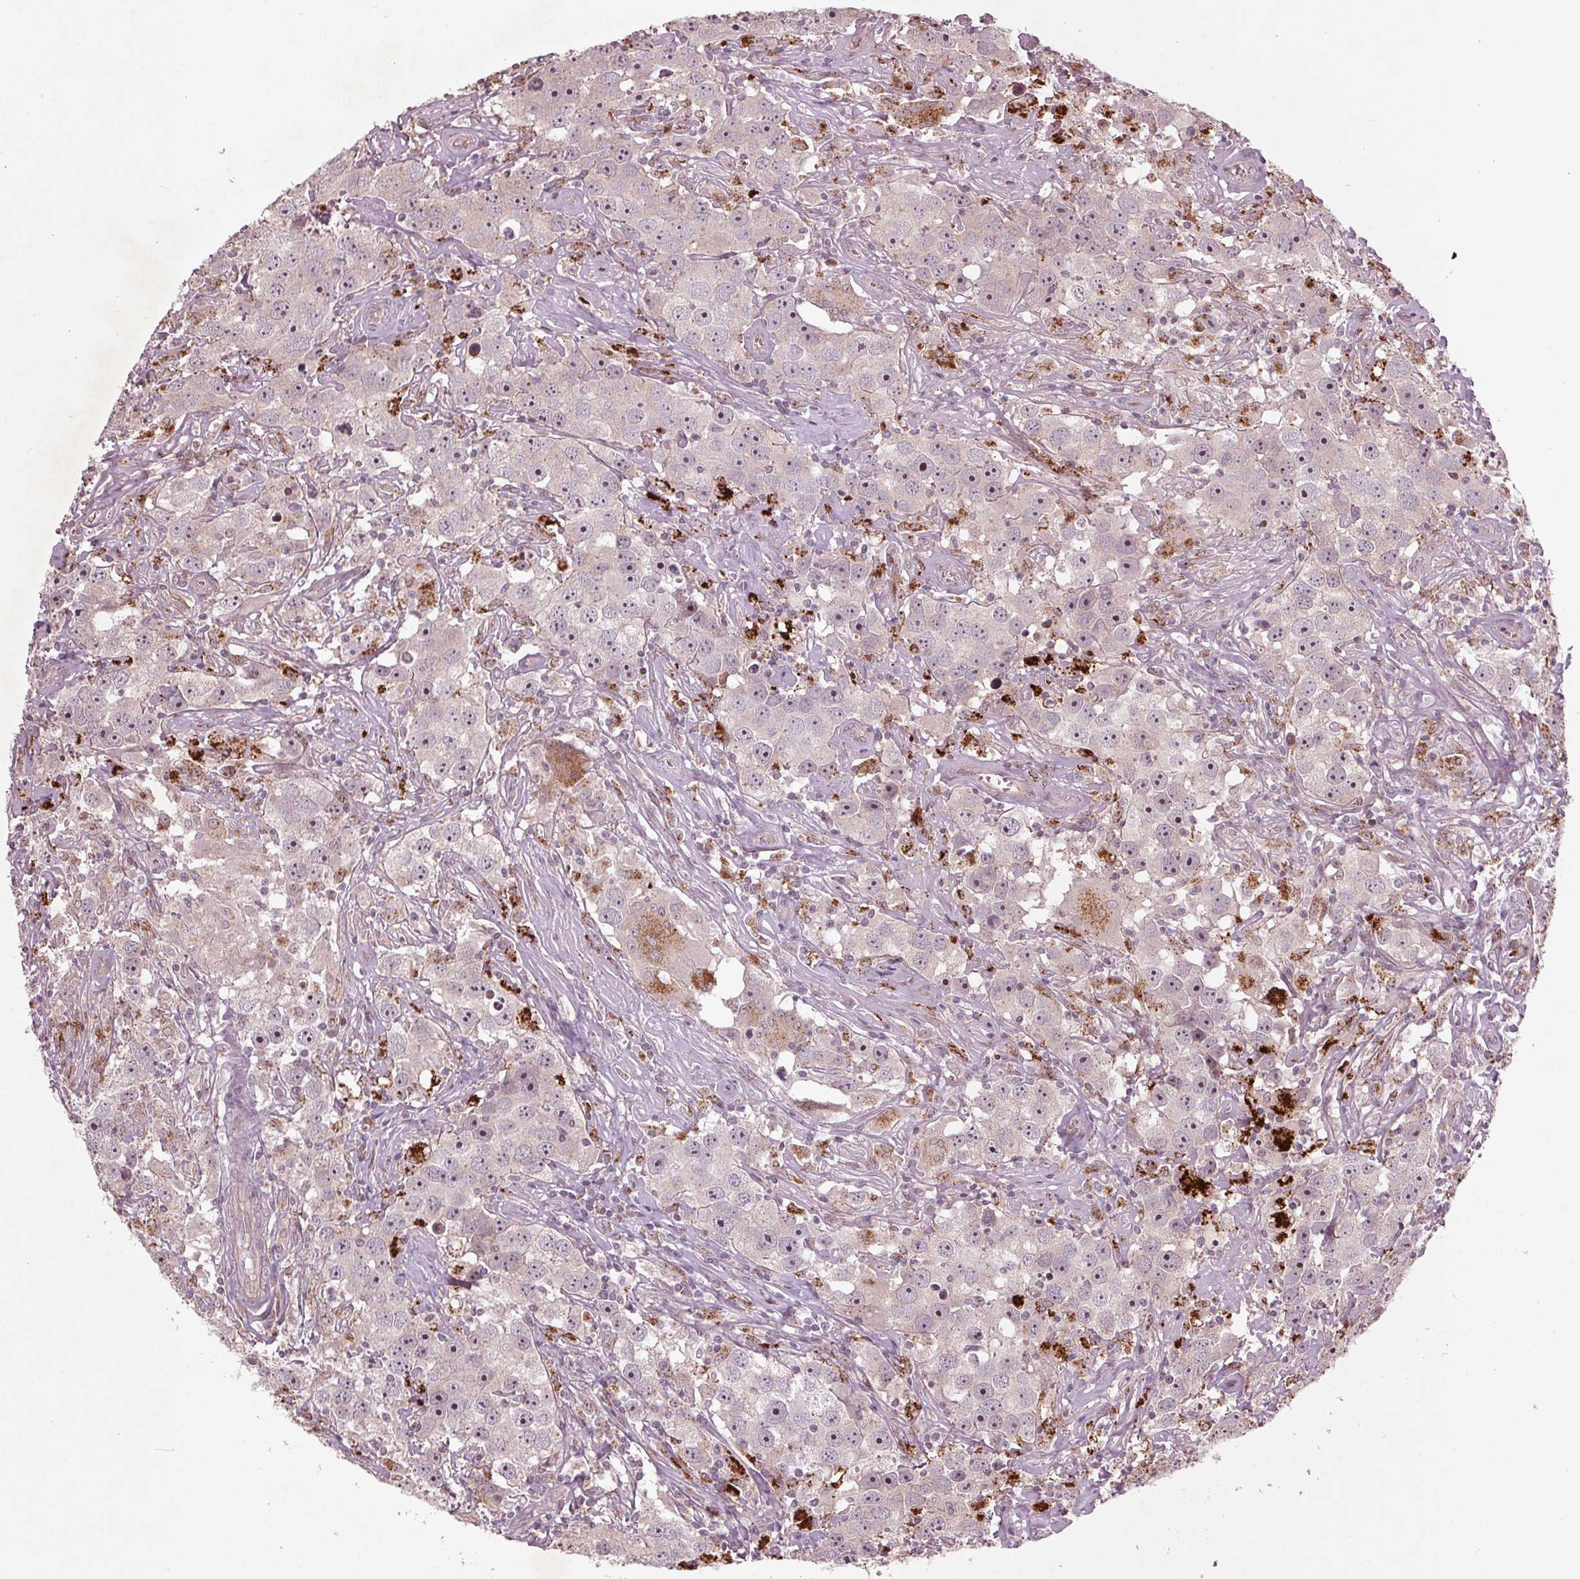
{"staining": {"intensity": "moderate", "quantity": "<25%", "location": "nuclear"}, "tissue": "testis cancer", "cell_type": "Tumor cells", "image_type": "cancer", "snomed": [{"axis": "morphology", "description": "Seminoma, NOS"}, {"axis": "topography", "description": "Testis"}], "caption": "A micrograph of human testis cancer stained for a protein reveals moderate nuclear brown staining in tumor cells.", "gene": "CDKL4", "patient": {"sex": "male", "age": 49}}